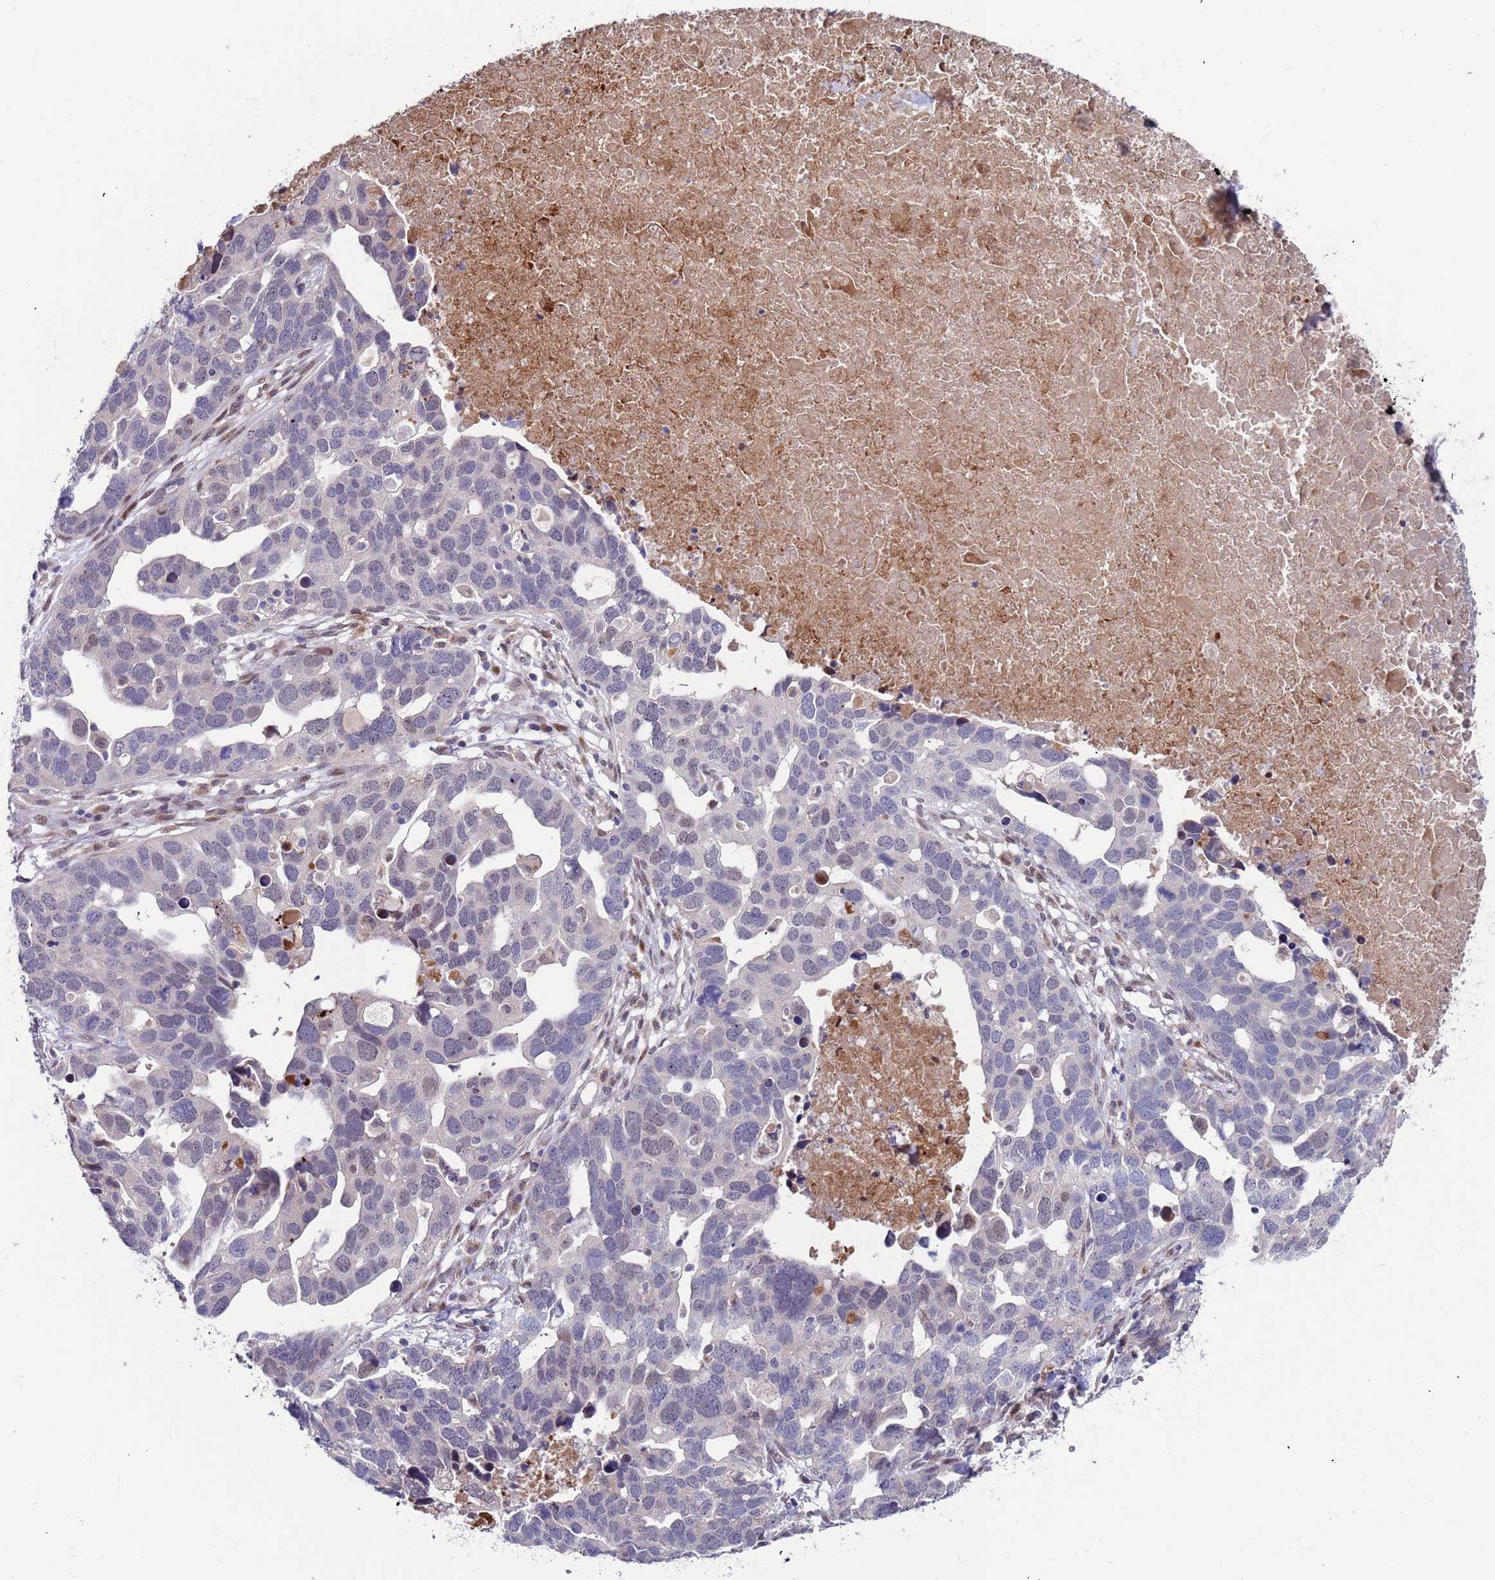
{"staining": {"intensity": "negative", "quantity": "none", "location": "none"}, "tissue": "ovarian cancer", "cell_type": "Tumor cells", "image_type": "cancer", "snomed": [{"axis": "morphology", "description": "Cystadenocarcinoma, serous, NOS"}, {"axis": "topography", "description": "Ovary"}], "caption": "The photomicrograph exhibits no staining of tumor cells in serous cystadenocarcinoma (ovarian). The staining was performed using DAB to visualize the protein expression in brown, while the nuclei were stained in blue with hematoxylin (Magnification: 20x).", "gene": "FBXO27", "patient": {"sex": "female", "age": 54}}